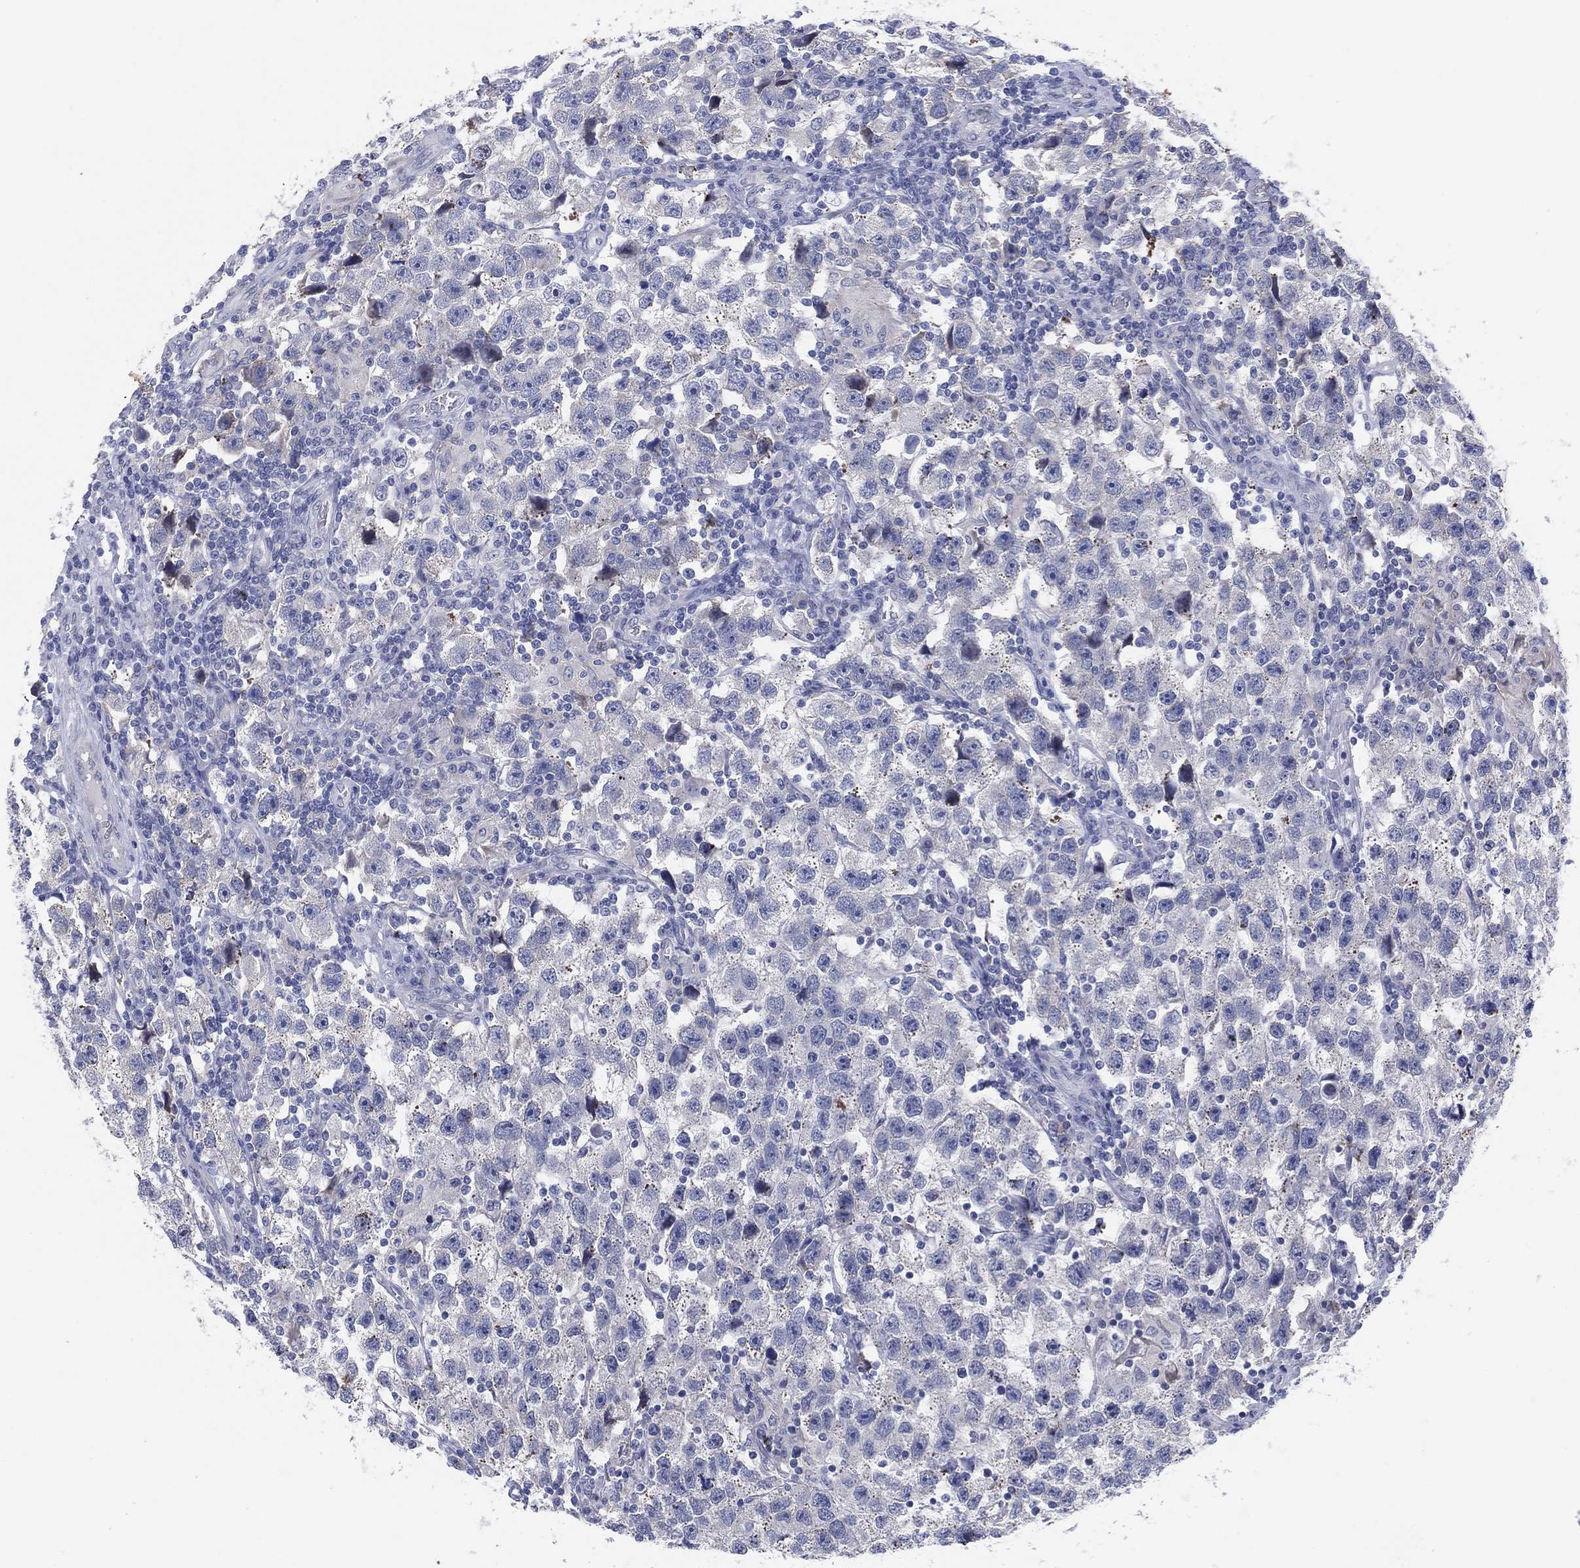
{"staining": {"intensity": "negative", "quantity": "none", "location": "none"}, "tissue": "testis cancer", "cell_type": "Tumor cells", "image_type": "cancer", "snomed": [{"axis": "morphology", "description": "Seminoma, NOS"}, {"axis": "topography", "description": "Testis"}], "caption": "Histopathology image shows no significant protein expression in tumor cells of seminoma (testis). (DAB IHC, high magnification).", "gene": "HEATR4", "patient": {"sex": "male", "age": 26}}